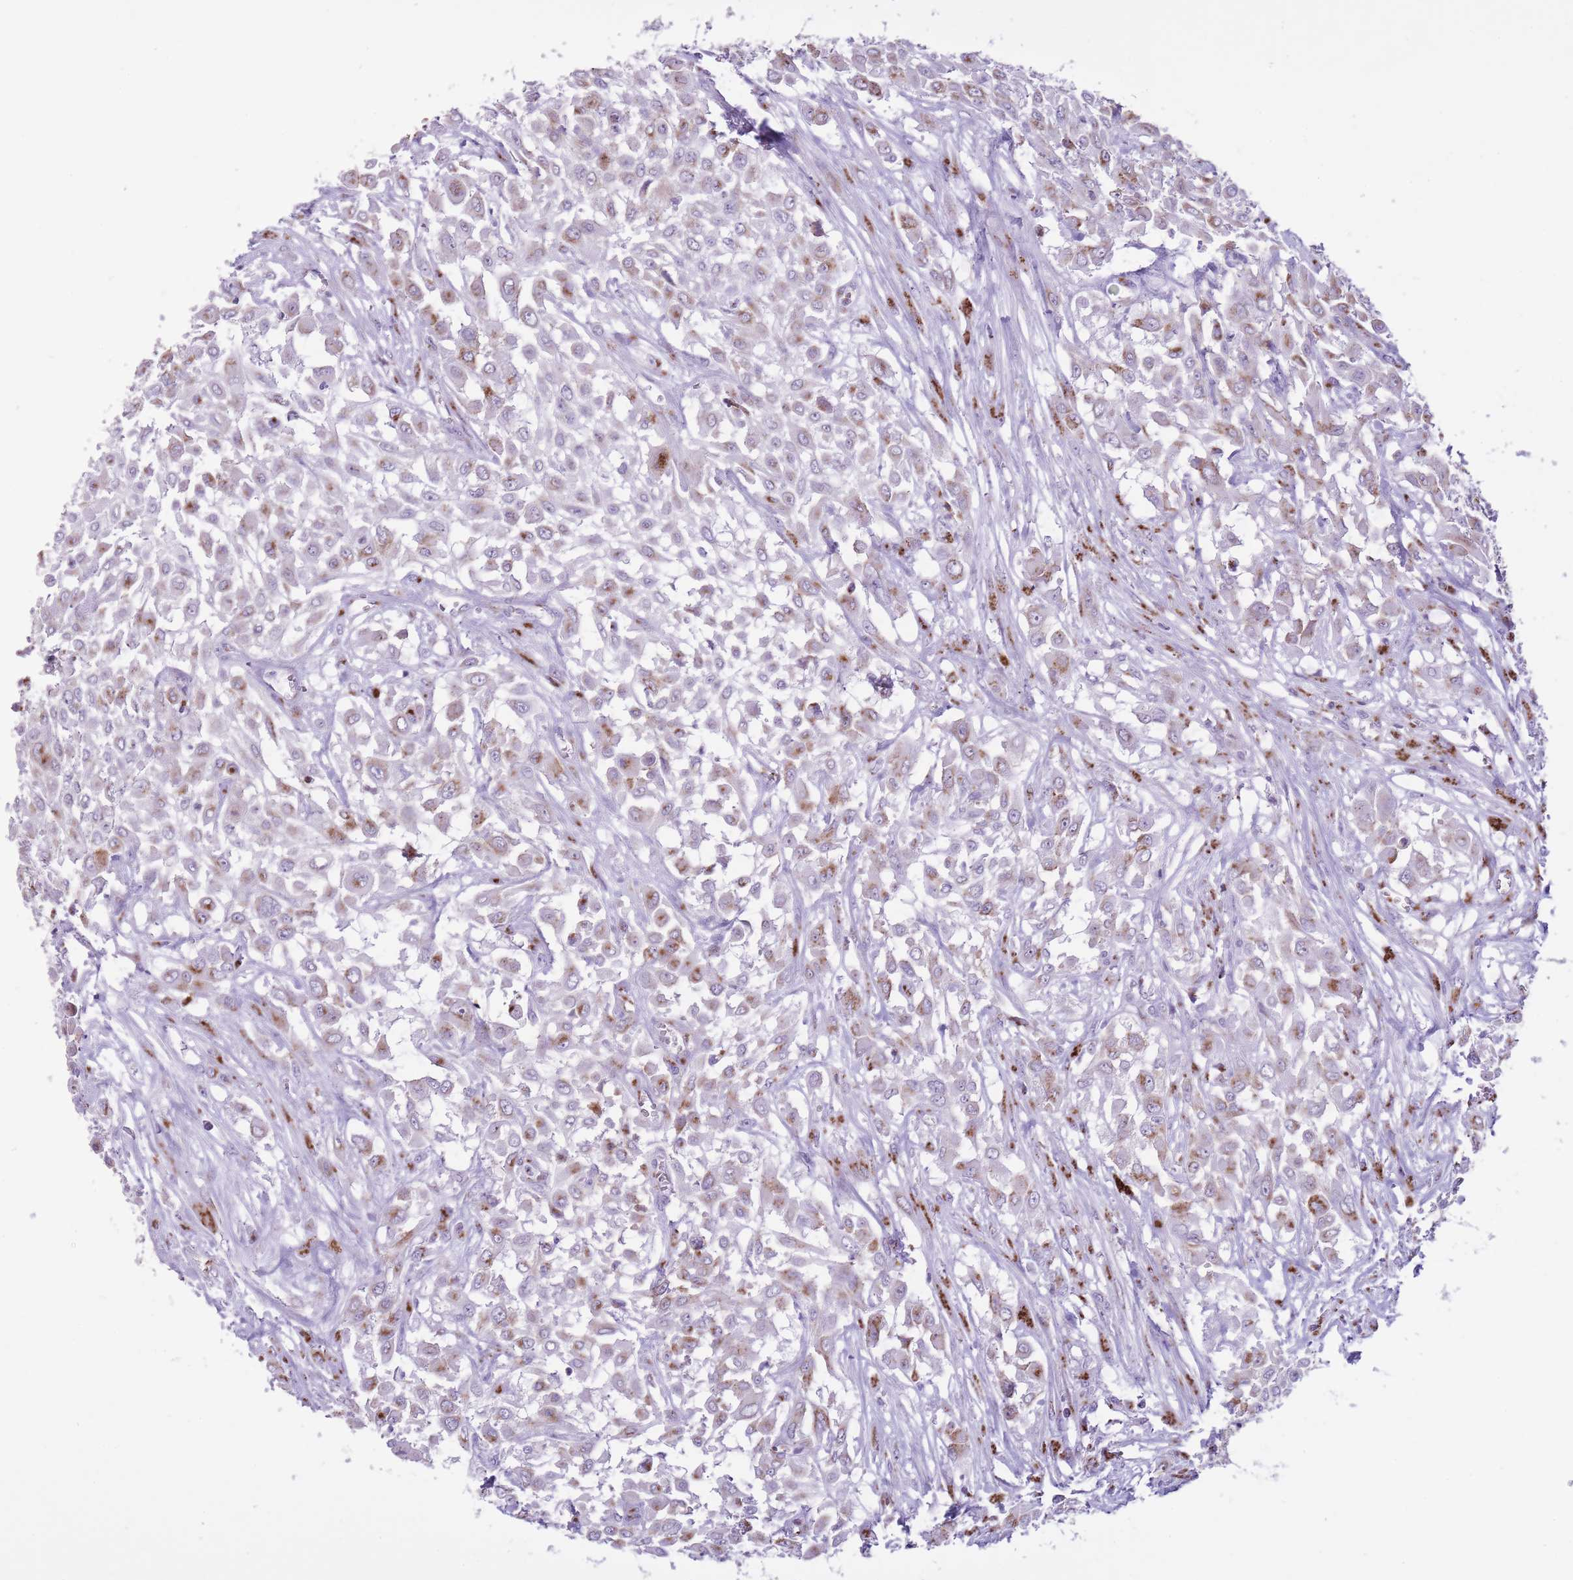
{"staining": {"intensity": "moderate", "quantity": ">75%", "location": "cytoplasmic/membranous"}, "tissue": "urothelial cancer", "cell_type": "Tumor cells", "image_type": "cancer", "snomed": [{"axis": "morphology", "description": "Urothelial carcinoma, High grade"}, {"axis": "topography", "description": "Urinary bladder"}], "caption": "Urothelial cancer stained for a protein displays moderate cytoplasmic/membranous positivity in tumor cells.", "gene": "B4GALT2", "patient": {"sex": "male", "age": 57}}